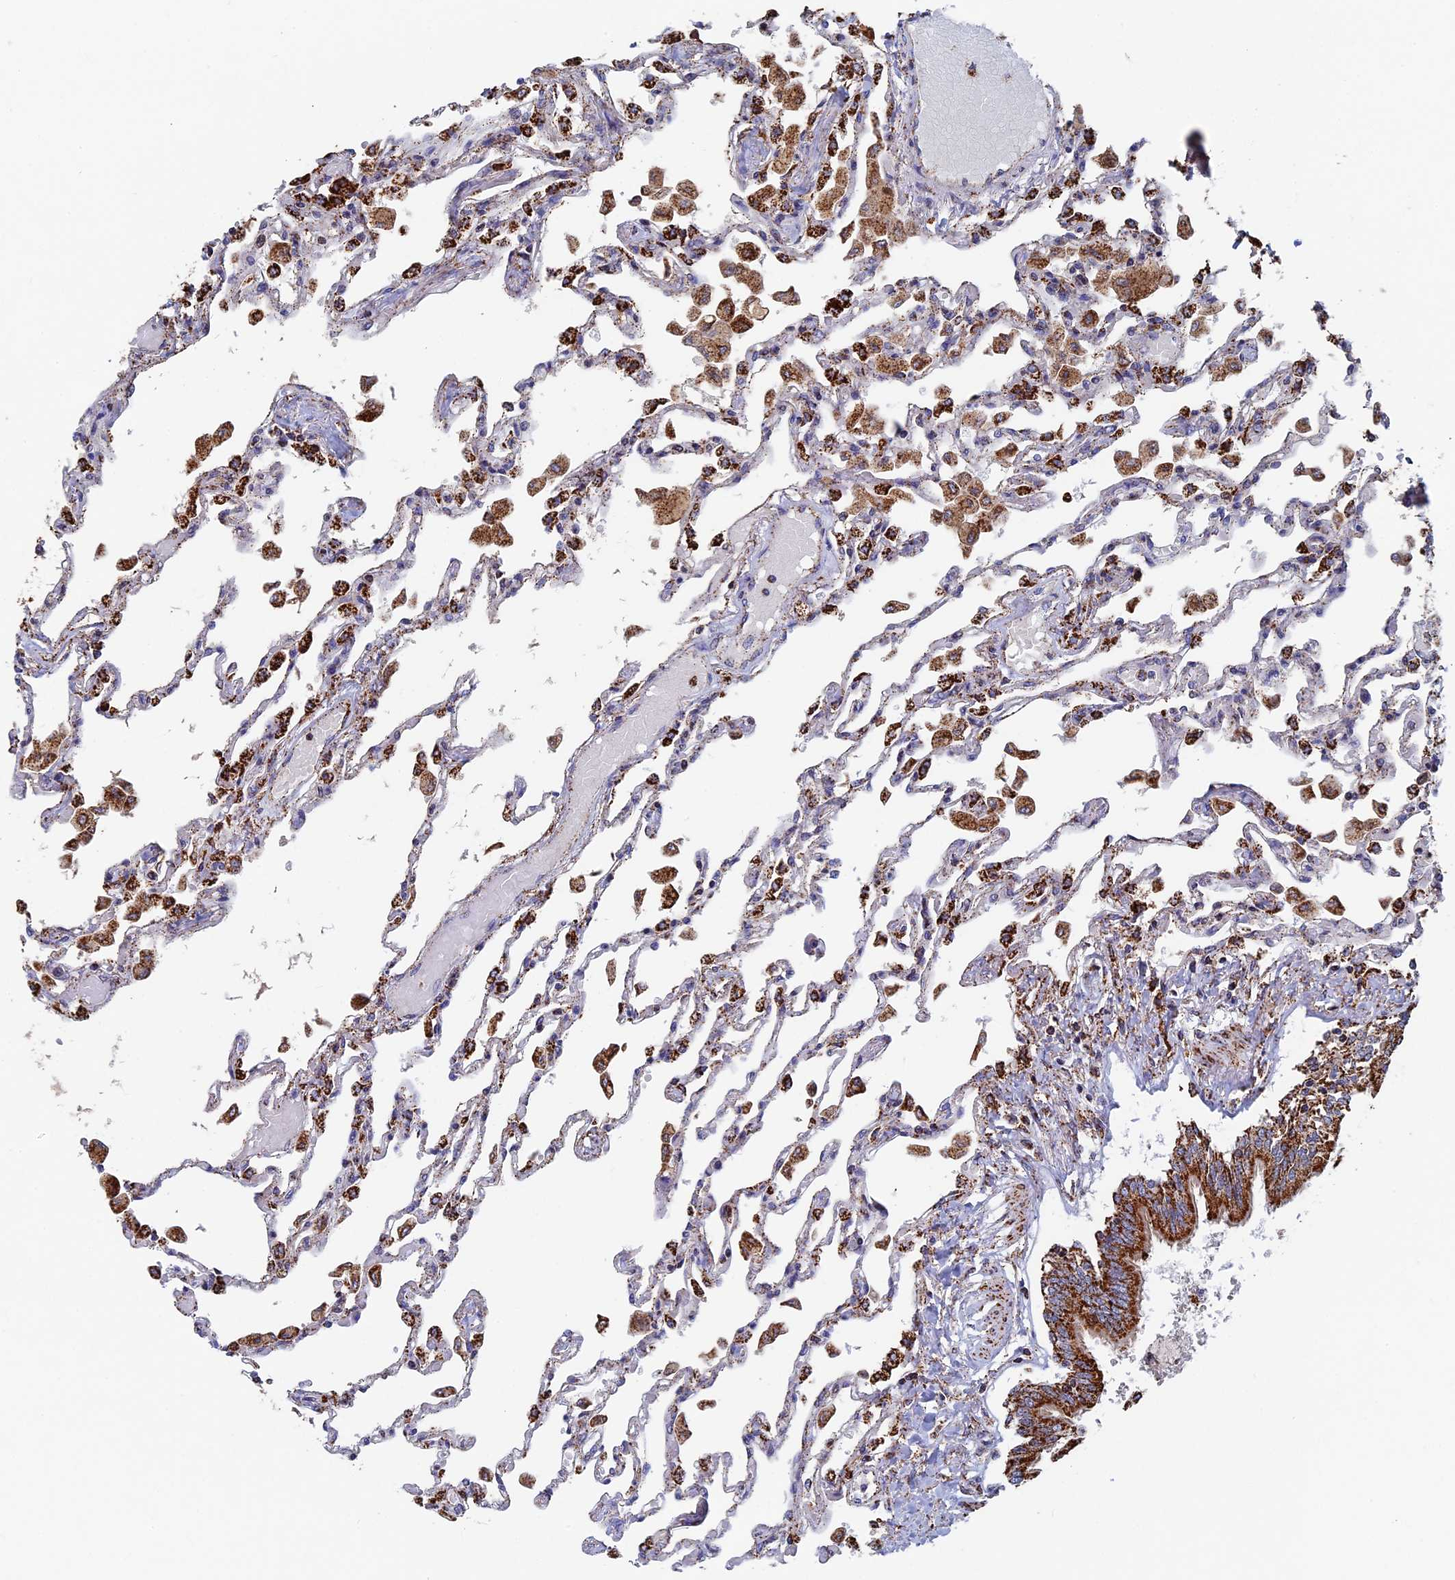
{"staining": {"intensity": "strong", "quantity": "25%-75%", "location": "cytoplasmic/membranous"}, "tissue": "lung", "cell_type": "Alveolar cells", "image_type": "normal", "snomed": [{"axis": "morphology", "description": "Normal tissue, NOS"}, {"axis": "topography", "description": "Bronchus"}, {"axis": "topography", "description": "Lung"}], "caption": "IHC histopathology image of benign human lung stained for a protein (brown), which exhibits high levels of strong cytoplasmic/membranous positivity in approximately 25%-75% of alveolar cells.", "gene": "SEC24D", "patient": {"sex": "female", "age": 49}}